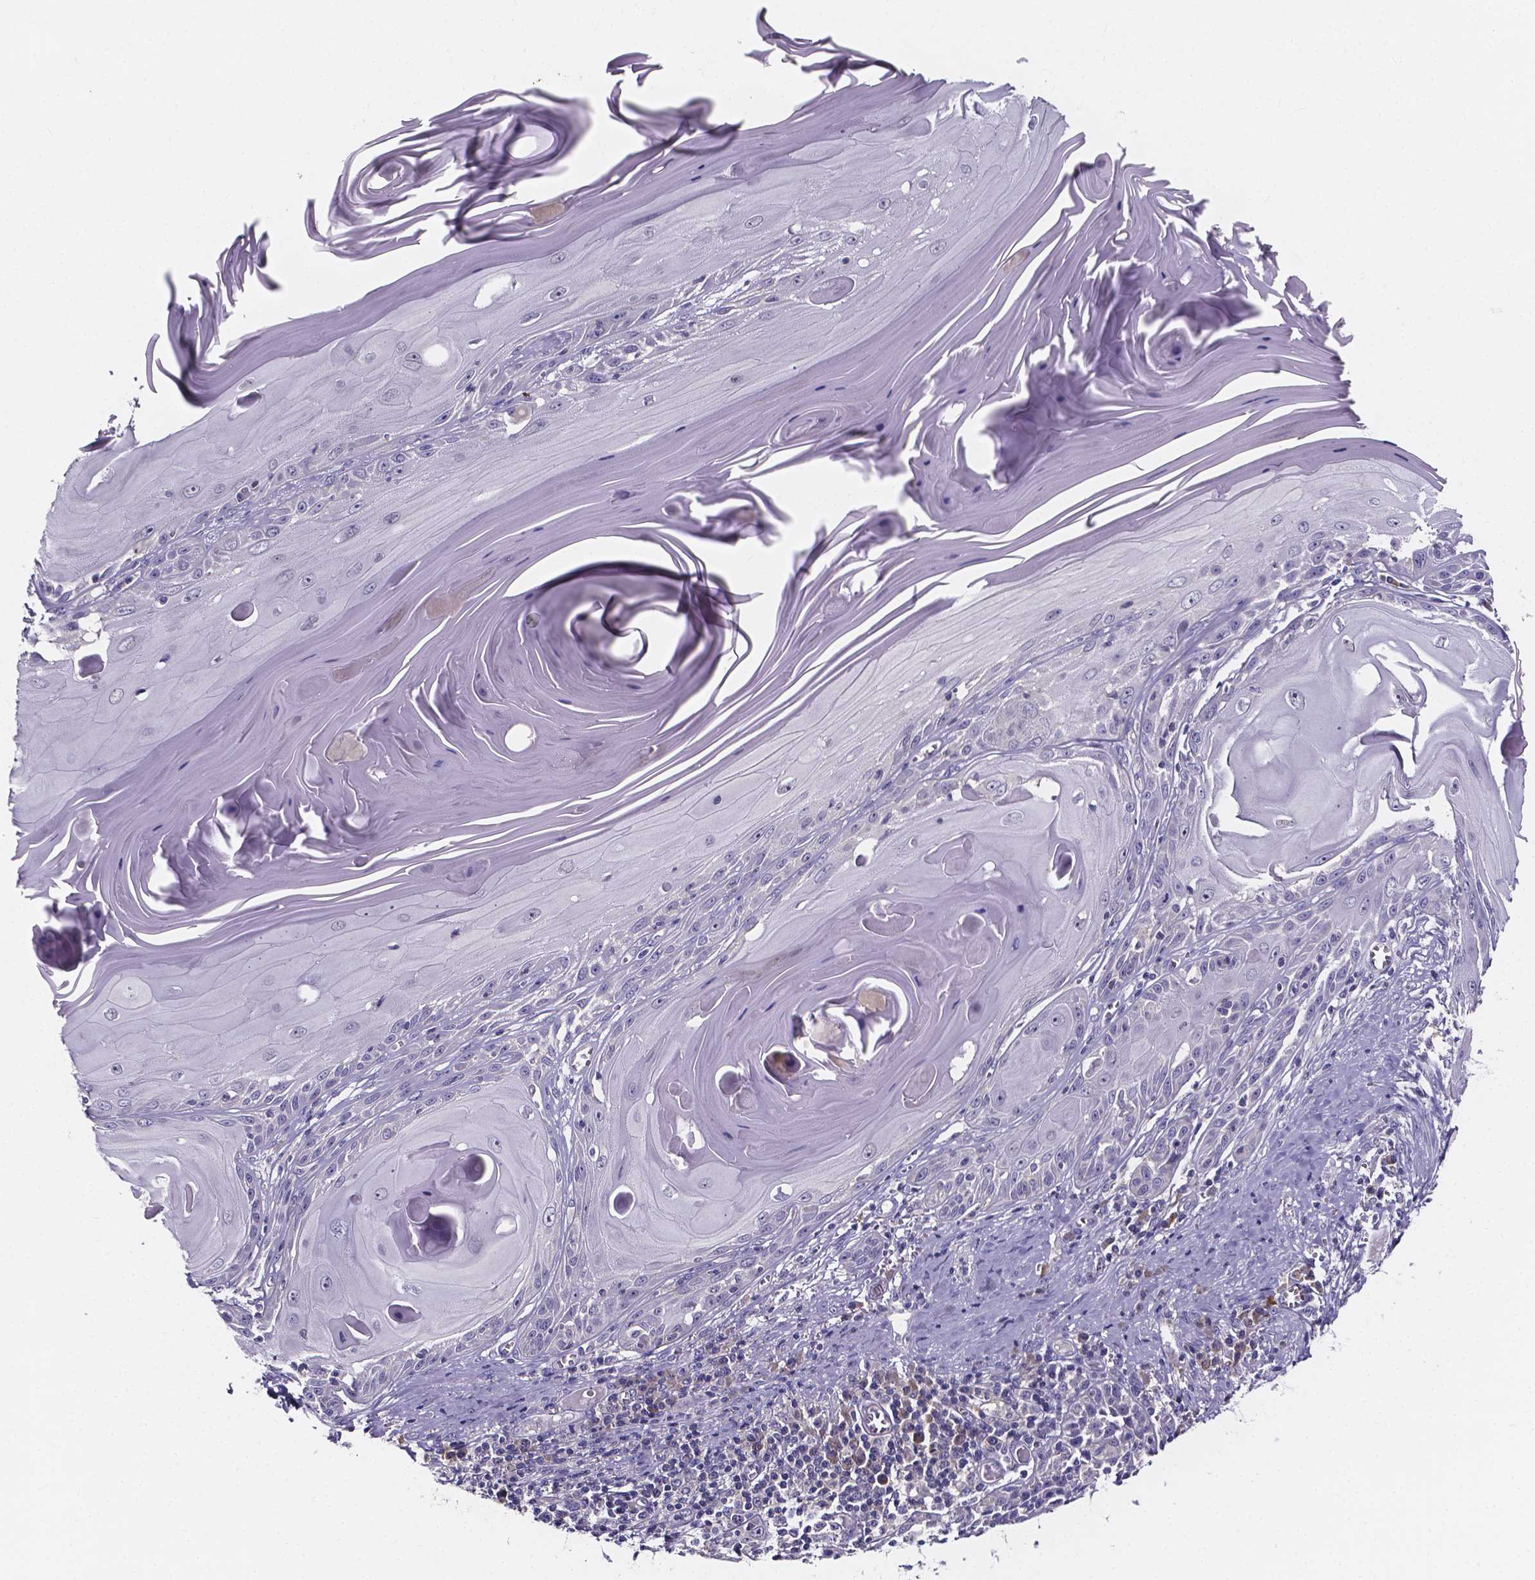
{"staining": {"intensity": "negative", "quantity": "none", "location": "none"}, "tissue": "skin cancer", "cell_type": "Tumor cells", "image_type": "cancer", "snomed": [{"axis": "morphology", "description": "Squamous cell carcinoma, NOS"}, {"axis": "topography", "description": "Skin"}, {"axis": "topography", "description": "Vulva"}], "caption": "Skin squamous cell carcinoma stained for a protein using IHC displays no expression tumor cells.", "gene": "SPOCD1", "patient": {"sex": "female", "age": 85}}